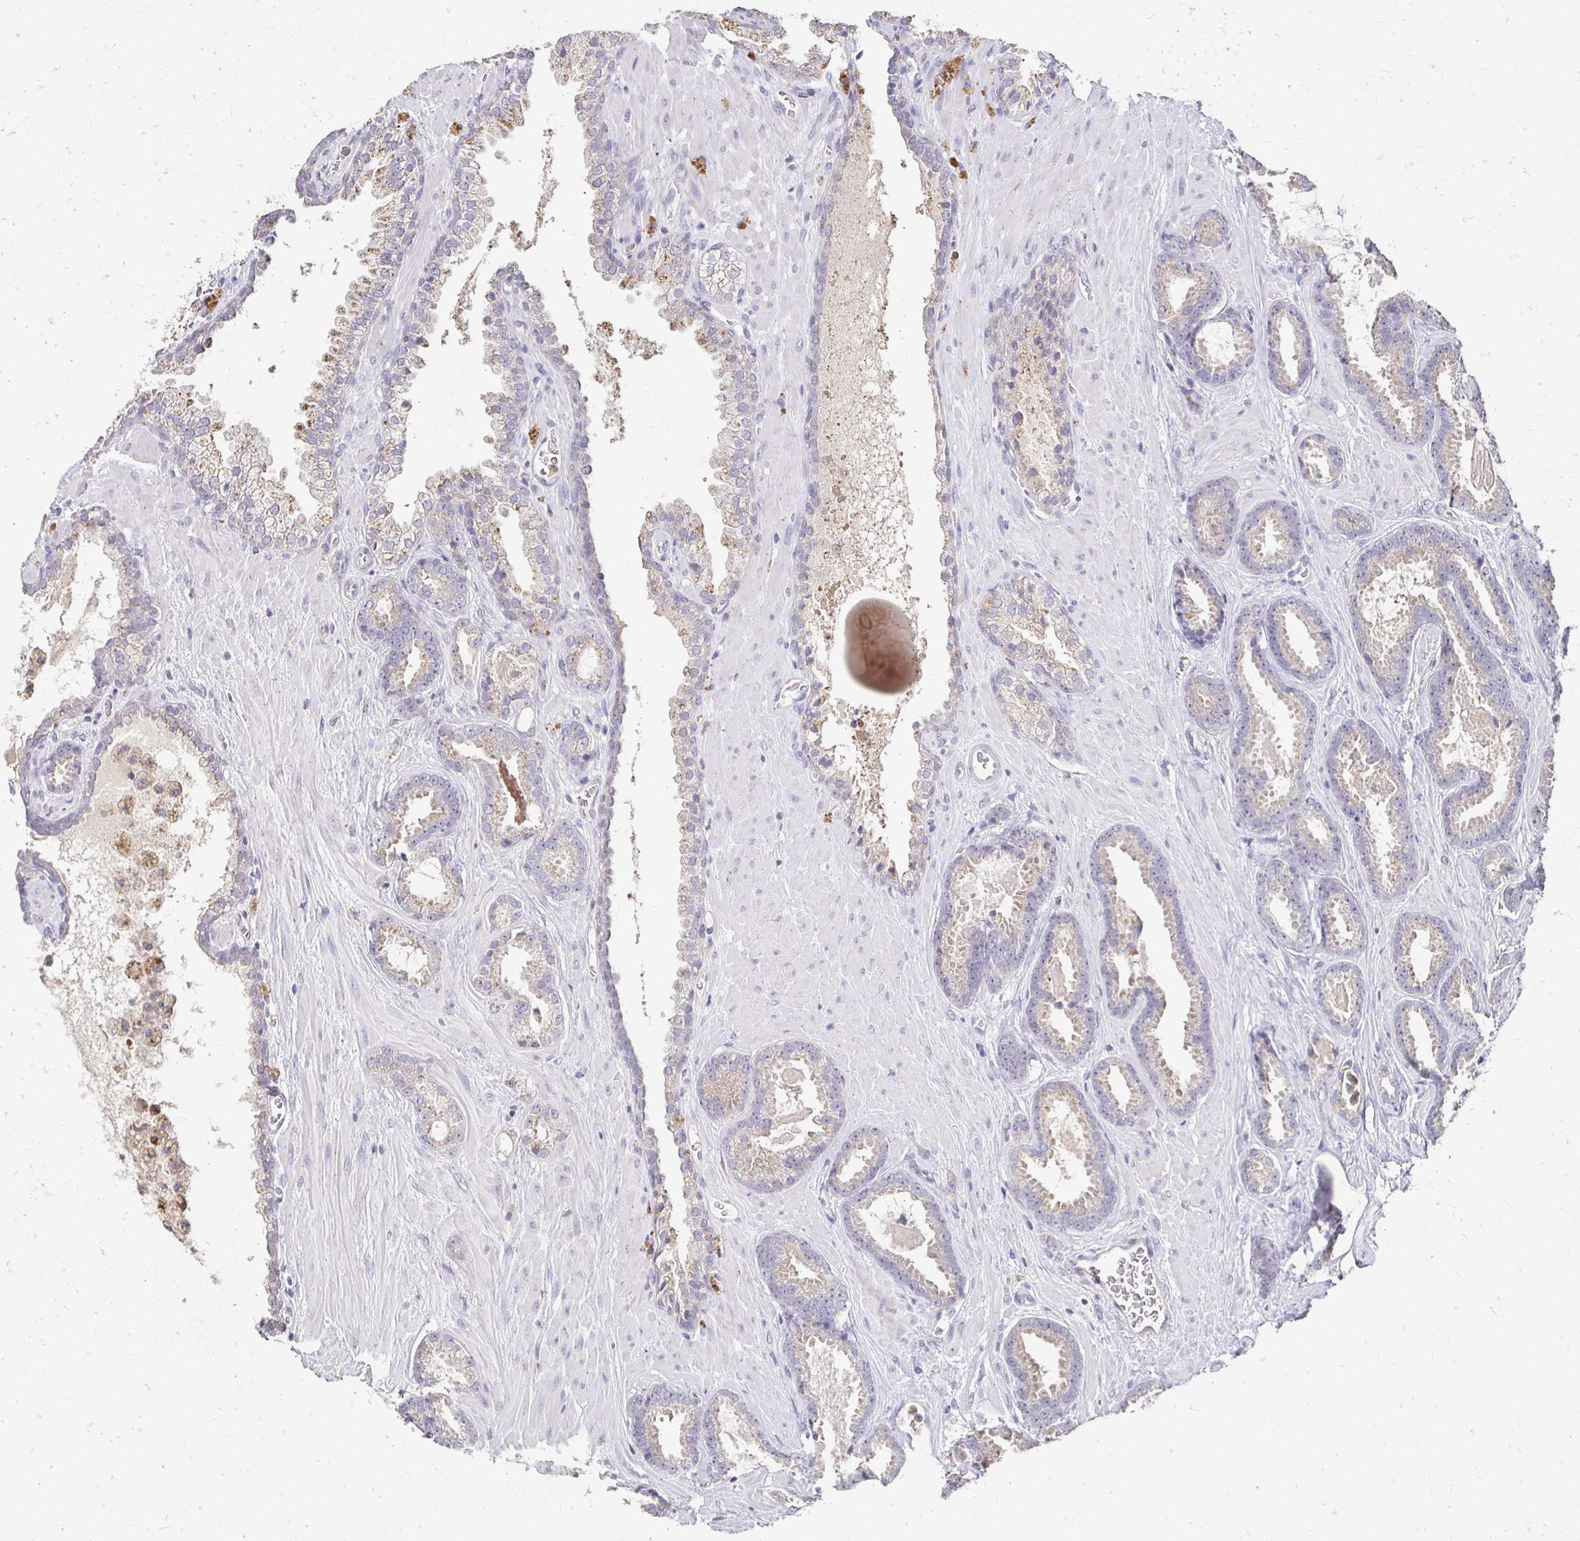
{"staining": {"intensity": "weak", "quantity": "25%-75%", "location": "cytoplasmic/membranous"}, "tissue": "prostate cancer", "cell_type": "Tumor cells", "image_type": "cancer", "snomed": [{"axis": "morphology", "description": "Adenocarcinoma, Low grade"}, {"axis": "topography", "description": "Prostate"}], "caption": "Brown immunohistochemical staining in low-grade adenocarcinoma (prostate) reveals weak cytoplasmic/membranous positivity in about 25%-75% of tumor cells.", "gene": "GK2", "patient": {"sex": "male", "age": 62}}